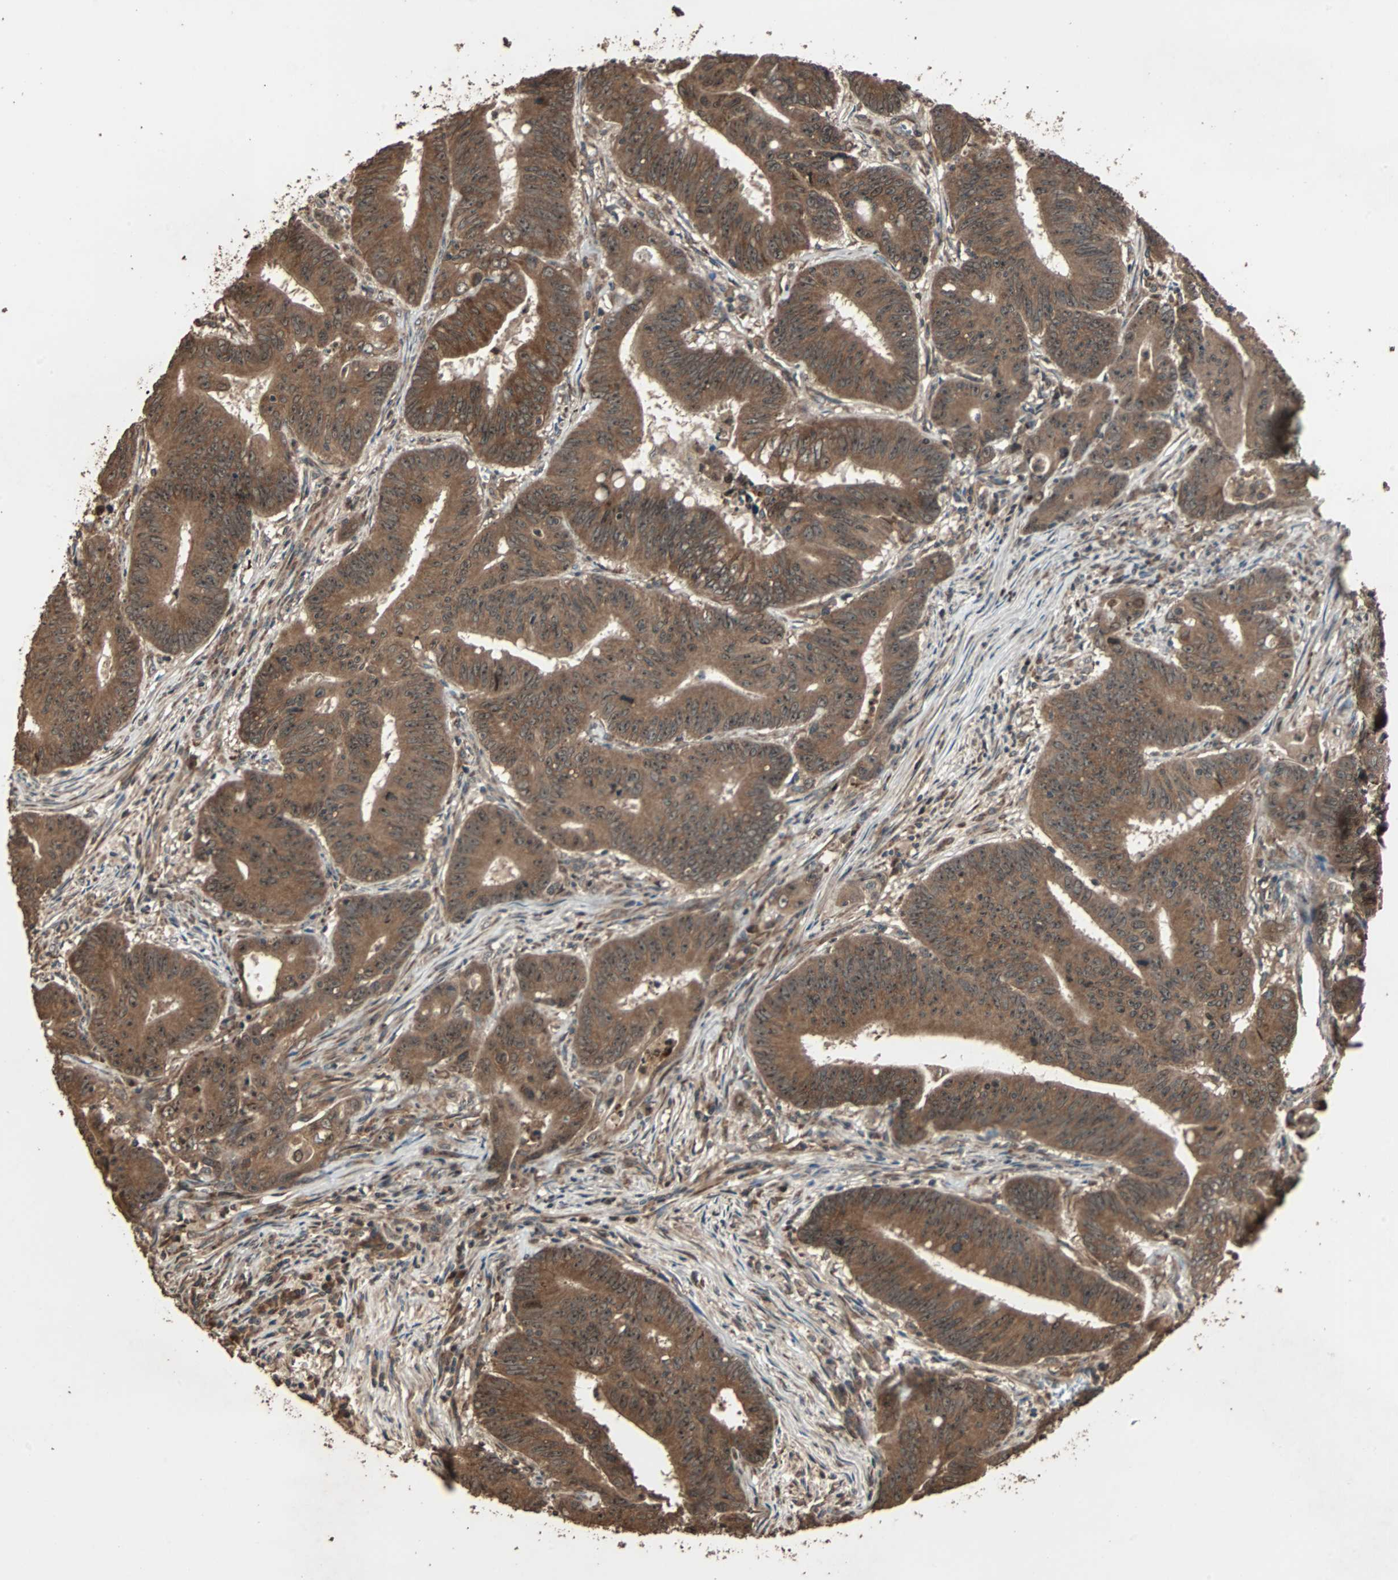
{"staining": {"intensity": "strong", "quantity": ">75%", "location": "cytoplasmic/membranous"}, "tissue": "colorectal cancer", "cell_type": "Tumor cells", "image_type": "cancer", "snomed": [{"axis": "morphology", "description": "Adenocarcinoma, NOS"}, {"axis": "topography", "description": "Colon"}], "caption": "Strong cytoplasmic/membranous protein expression is seen in approximately >75% of tumor cells in colorectal cancer.", "gene": "LAMTOR5", "patient": {"sex": "male", "age": 45}}